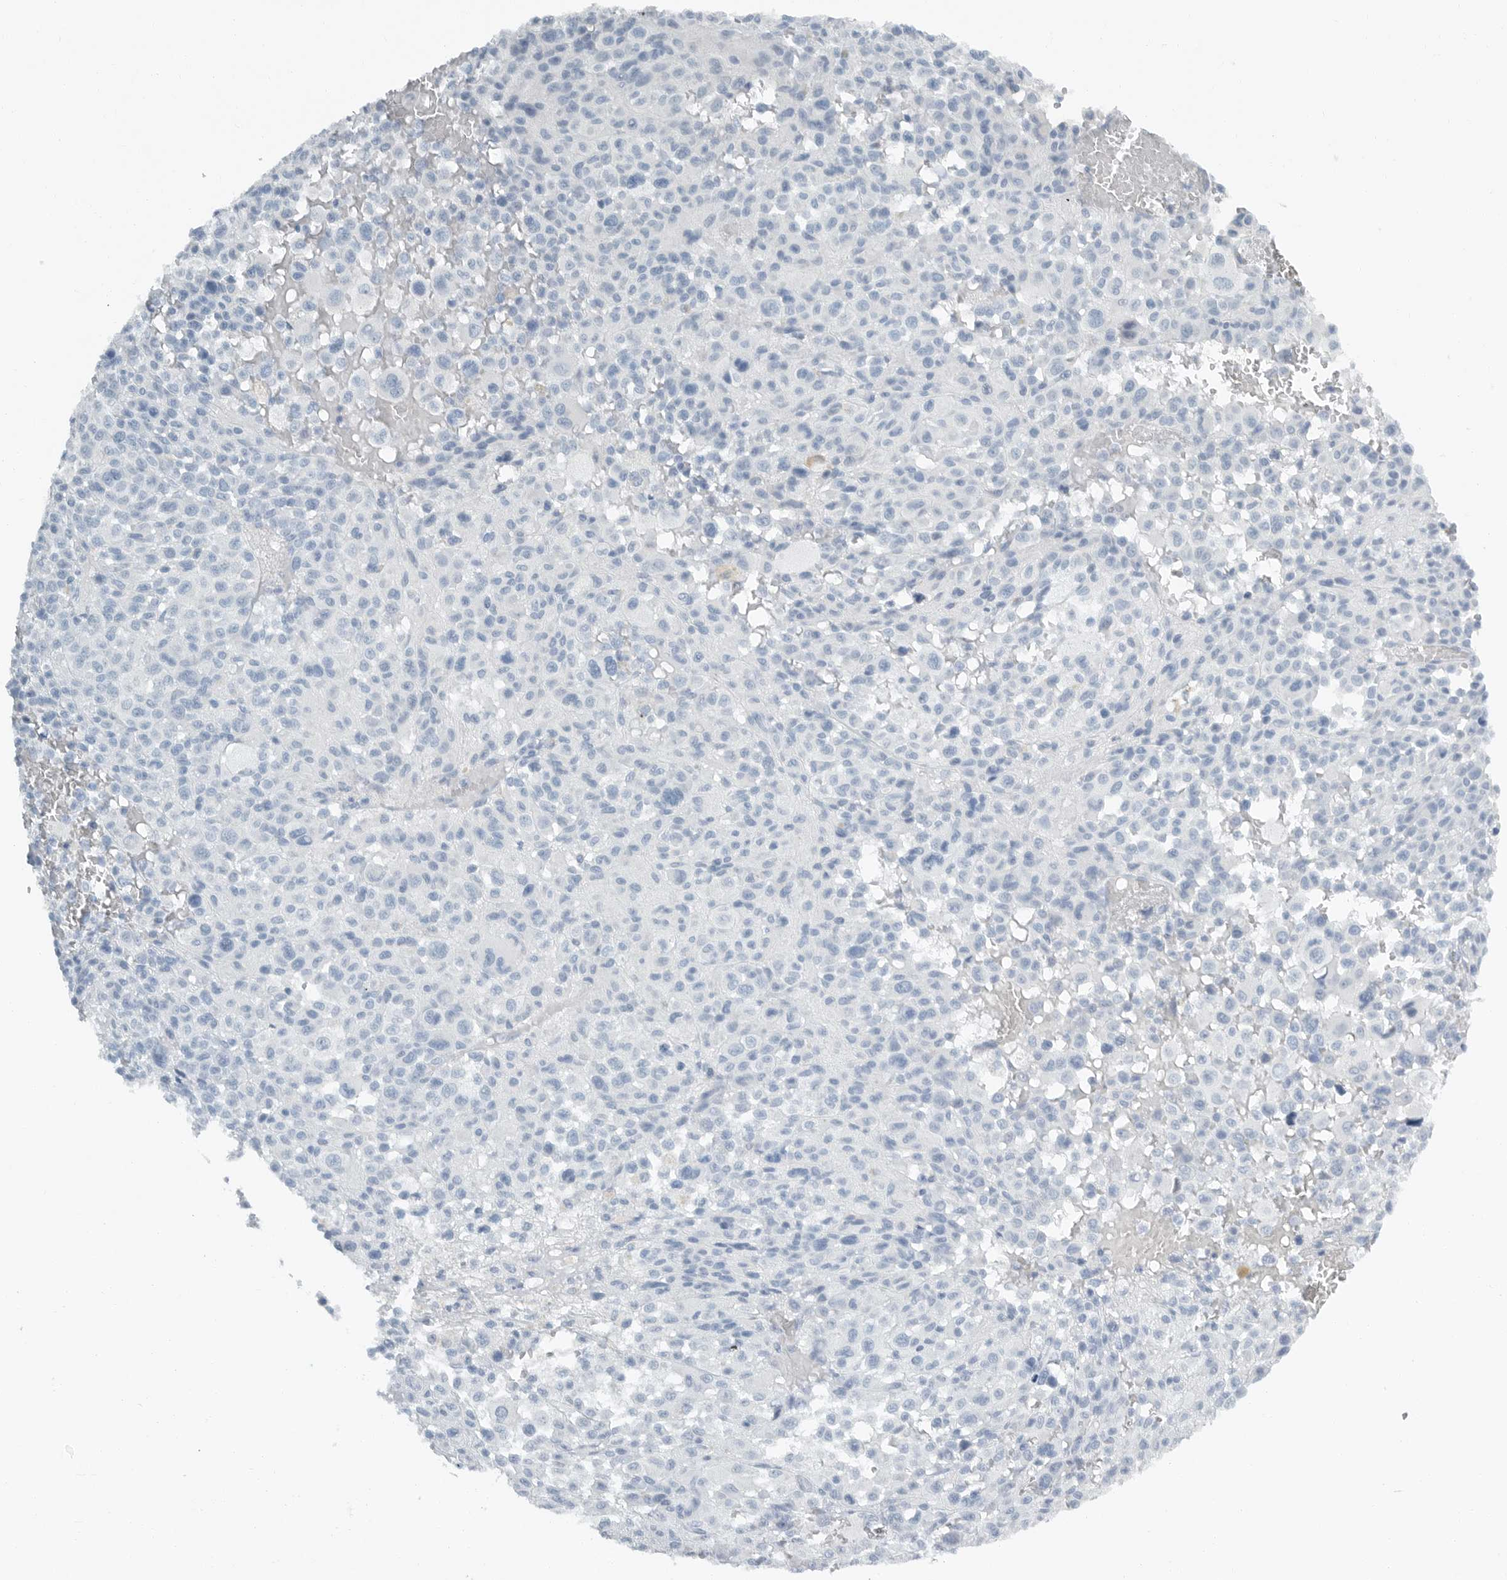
{"staining": {"intensity": "negative", "quantity": "none", "location": "none"}, "tissue": "melanoma", "cell_type": "Tumor cells", "image_type": "cancer", "snomed": [{"axis": "morphology", "description": "Malignant melanoma, Metastatic site"}, {"axis": "topography", "description": "Skin"}], "caption": "Human malignant melanoma (metastatic site) stained for a protein using IHC displays no expression in tumor cells.", "gene": "PAM", "patient": {"sex": "female", "age": 74}}